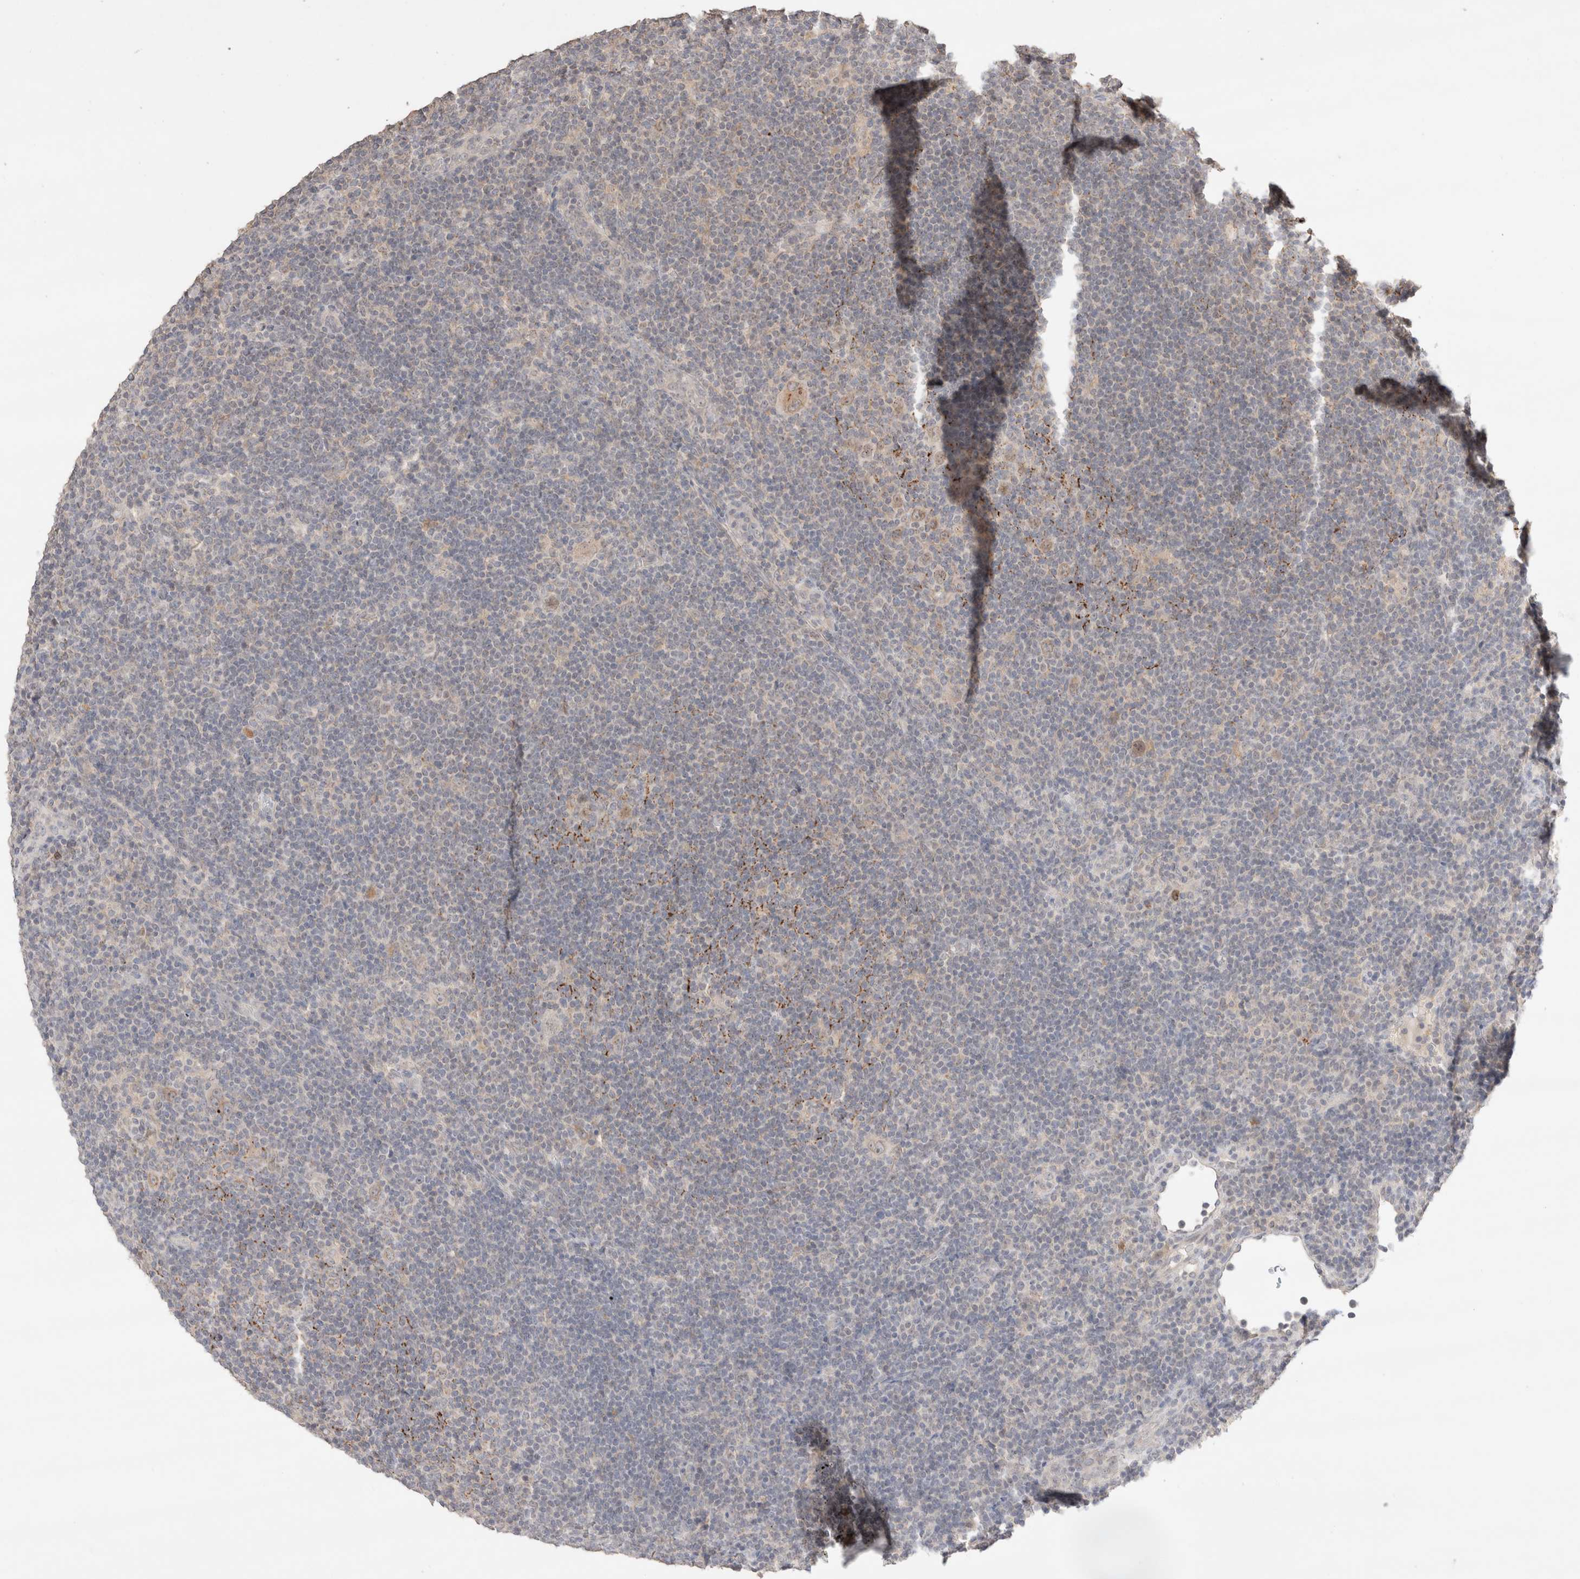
{"staining": {"intensity": "weak", "quantity": "<25%", "location": "cytoplasmic/membranous"}, "tissue": "lymphoma", "cell_type": "Tumor cells", "image_type": "cancer", "snomed": [{"axis": "morphology", "description": "Hodgkin's disease, NOS"}, {"axis": "topography", "description": "Lymph node"}], "caption": "Immunohistochemistry image of neoplastic tissue: Hodgkin's disease stained with DAB (3,3'-diaminobenzidine) demonstrates no significant protein positivity in tumor cells.", "gene": "TRIM41", "patient": {"sex": "female", "age": 57}}